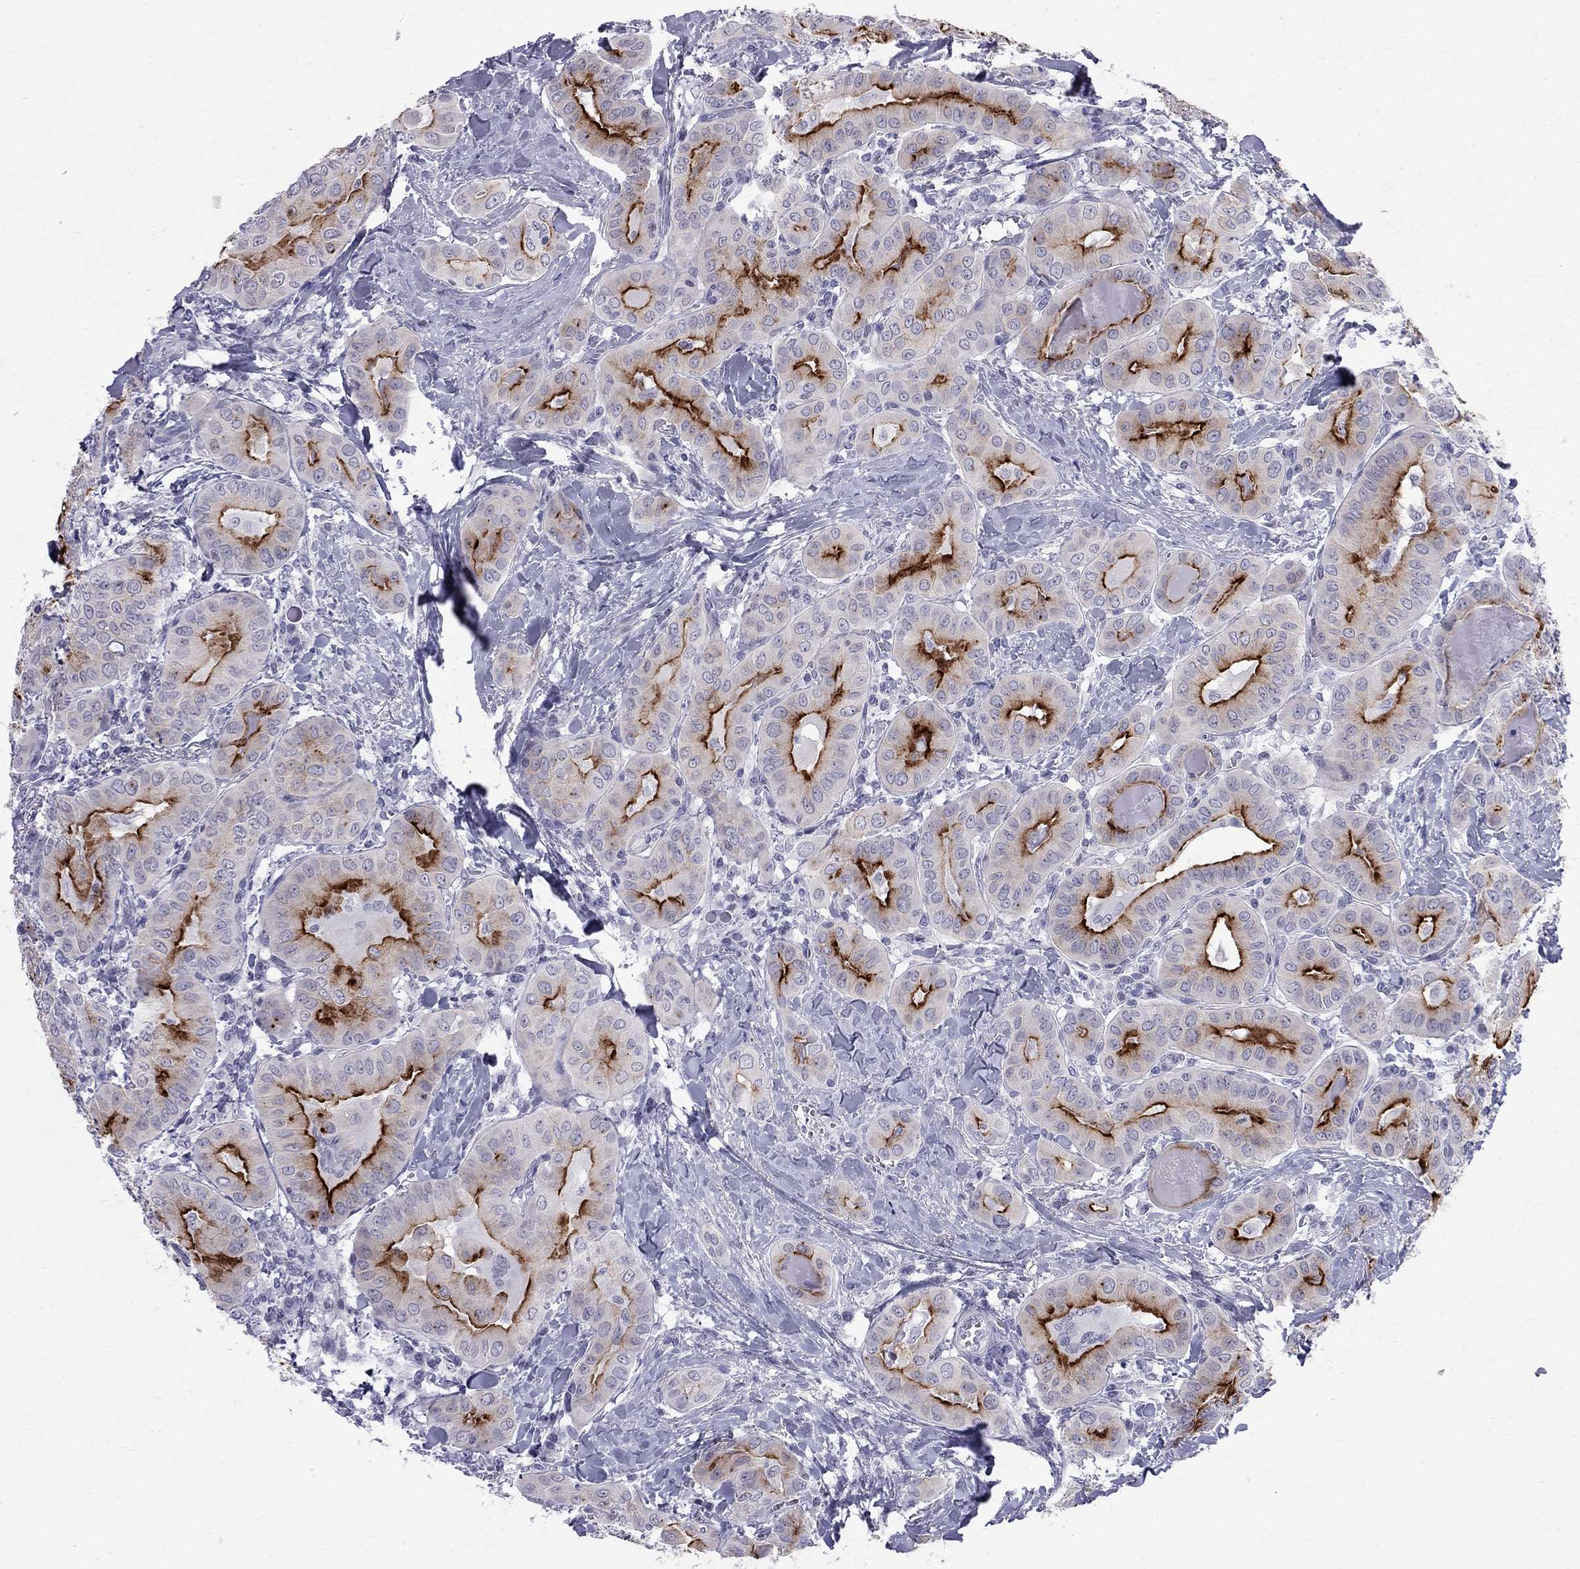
{"staining": {"intensity": "strong", "quantity": "25%-75%", "location": "cytoplasmic/membranous"}, "tissue": "thyroid cancer", "cell_type": "Tumor cells", "image_type": "cancer", "snomed": [{"axis": "morphology", "description": "Papillary adenocarcinoma, NOS"}, {"axis": "topography", "description": "Thyroid gland"}], "caption": "Immunohistochemical staining of human papillary adenocarcinoma (thyroid) exhibits high levels of strong cytoplasmic/membranous staining in approximately 25%-75% of tumor cells. (DAB IHC with brightfield microscopy, high magnification).", "gene": "MUC15", "patient": {"sex": "female", "age": 37}}